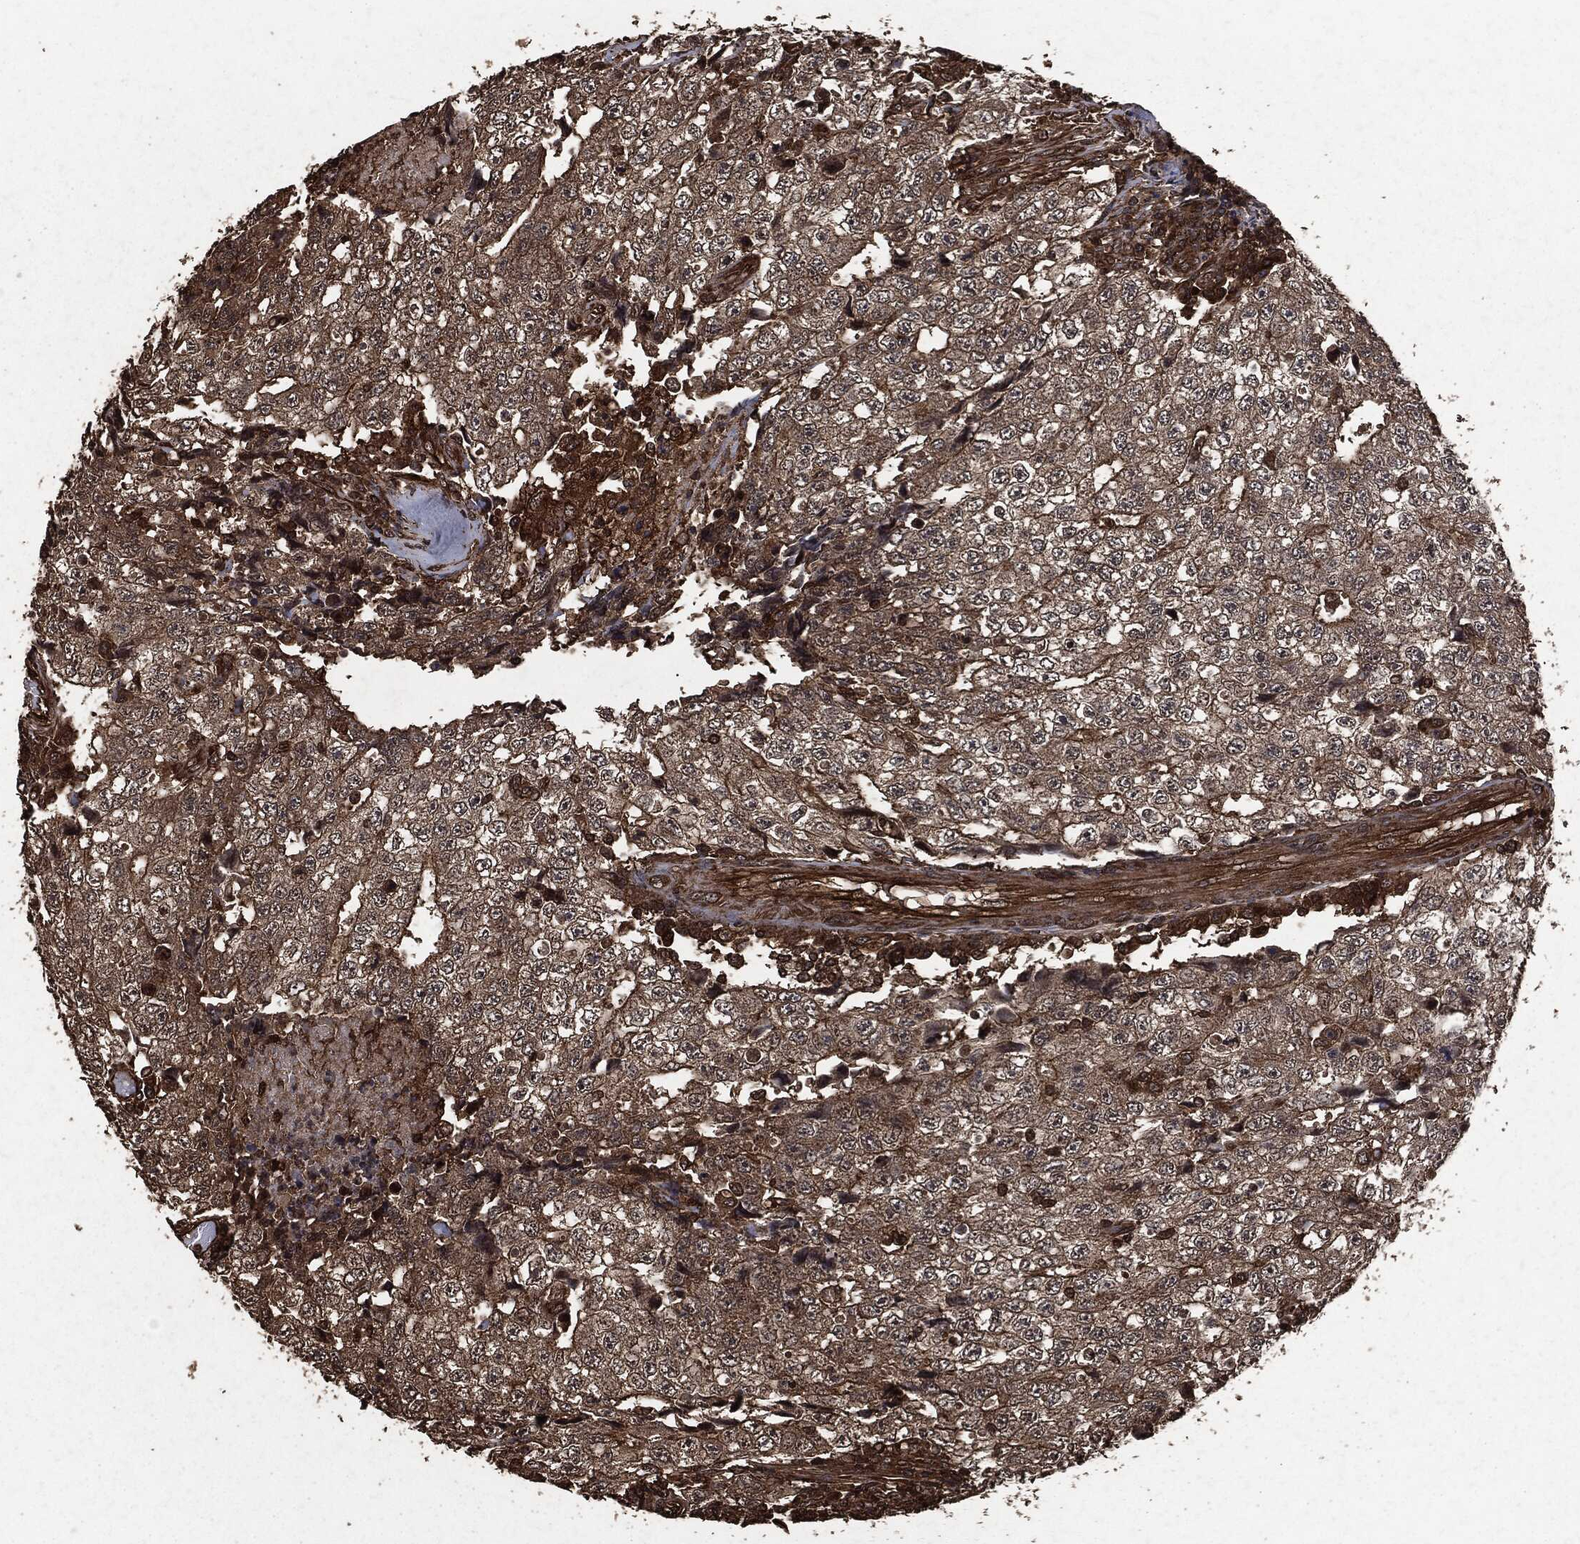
{"staining": {"intensity": "moderate", "quantity": "25%-75%", "location": "cytoplasmic/membranous"}, "tissue": "testis cancer", "cell_type": "Tumor cells", "image_type": "cancer", "snomed": [{"axis": "morphology", "description": "Necrosis, NOS"}, {"axis": "morphology", "description": "Carcinoma, Embryonal, NOS"}, {"axis": "topography", "description": "Testis"}], "caption": "Immunohistochemical staining of human embryonal carcinoma (testis) reveals medium levels of moderate cytoplasmic/membranous expression in approximately 25%-75% of tumor cells. (DAB (3,3'-diaminobenzidine) IHC with brightfield microscopy, high magnification).", "gene": "HRAS", "patient": {"sex": "male", "age": 19}}